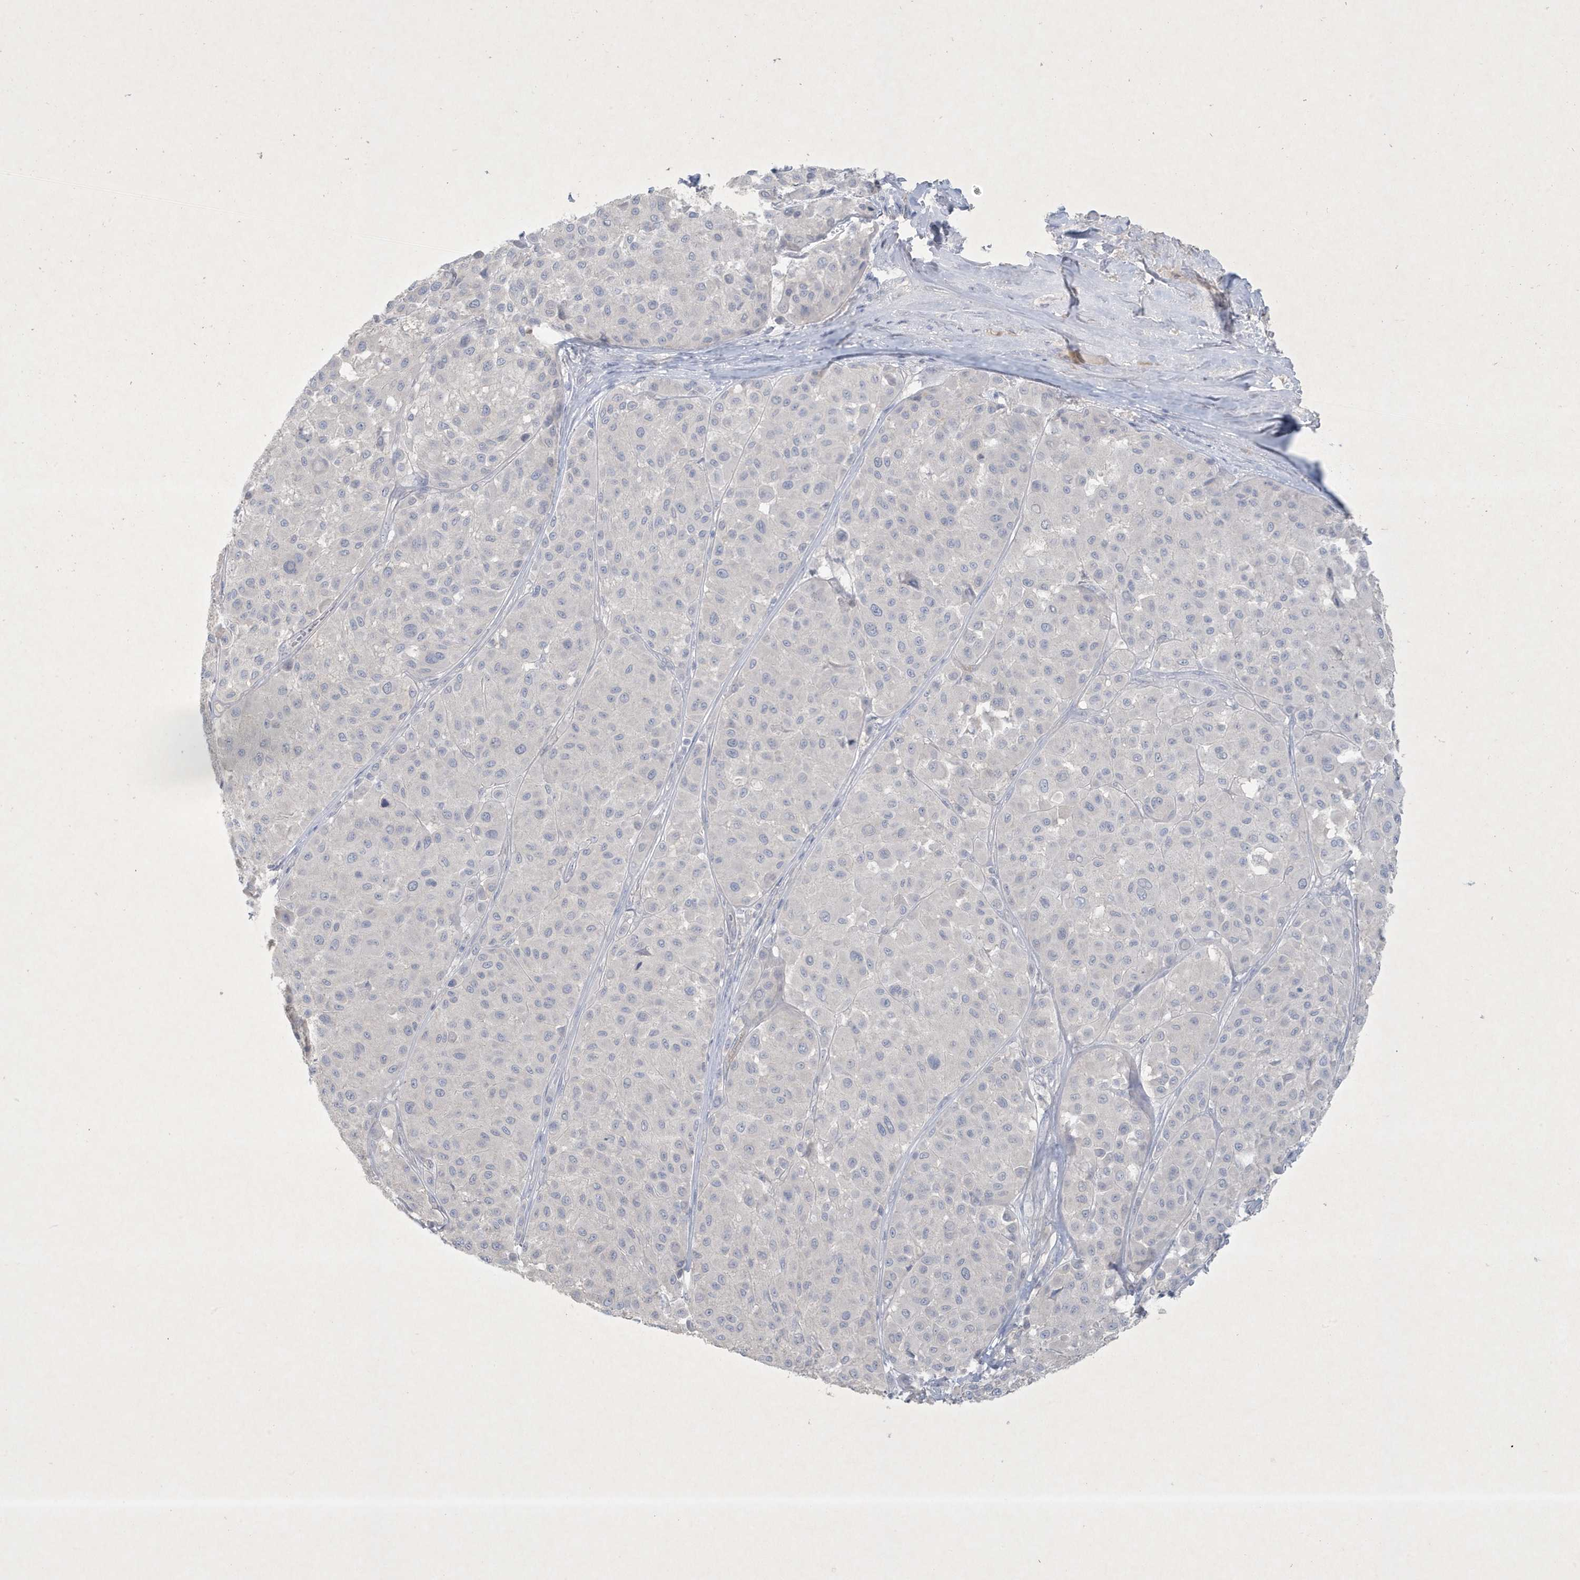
{"staining": {"intensity": "negative", "quantity": "none", "location": "none"}, "tissue": "melanoma", "cell_type": "Tumor cells", "image_type": "cancer", "snomed": [{"axis": "morphology", "description": "Malignant melanoma, Metastatic site"}, {"axis": "topography", "description": "Soft tissue"}], "caption": "Immunohistochemistry of human malignant melanoma (metastatic site) demonstrates no positivity in tumor cells.", "gene": "CCDC24", "patient": {"sex": "male", "age": 41}}